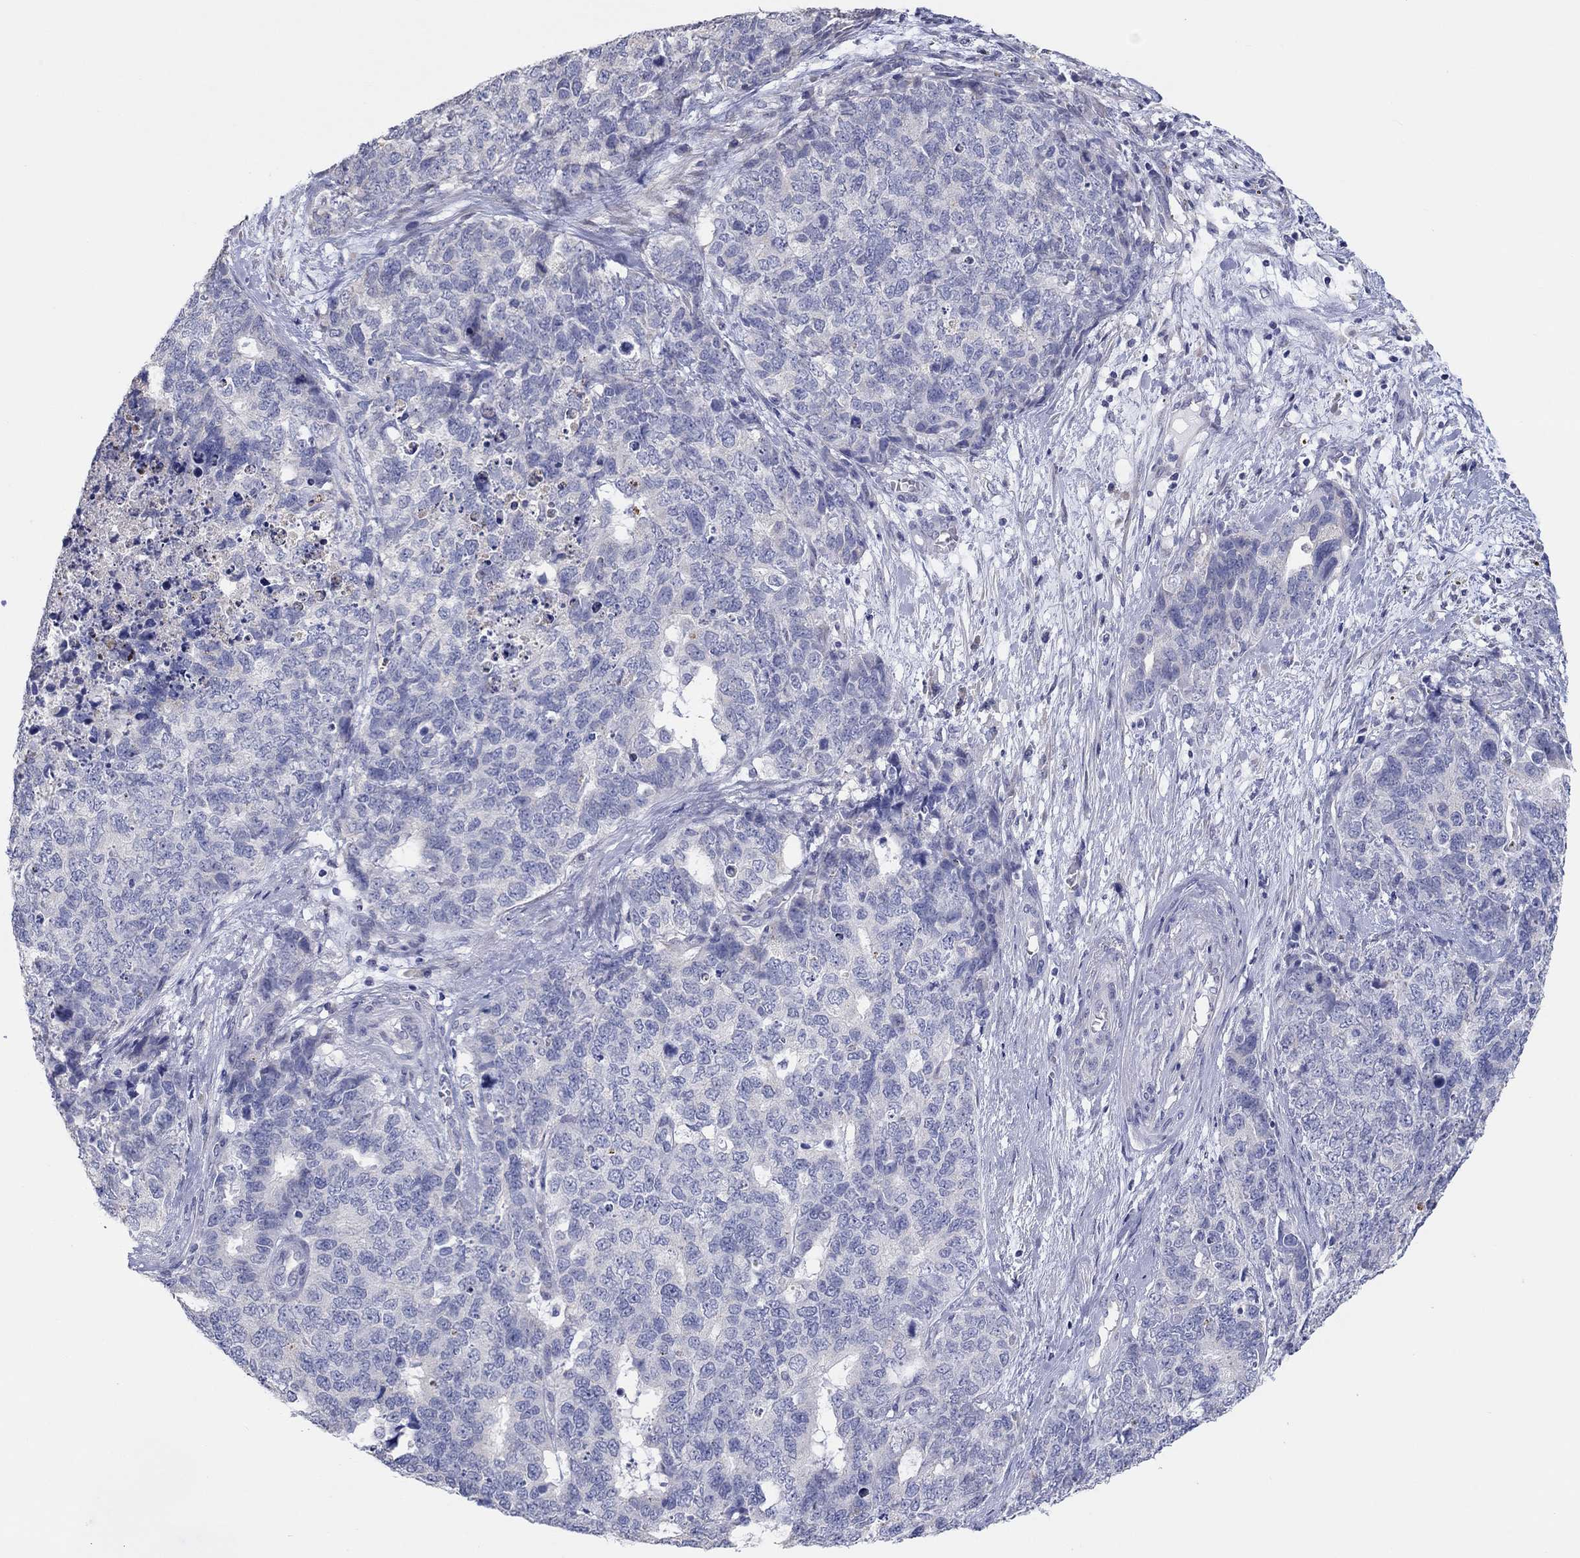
{"staining": {"intensity": "negative", "quantity": "none", "location": "none"}, "tissue": "cervical cancer", "cell_type": "Tumor cells", "image_type": "cancer", "snomed": [{"axis": "morphology", "description": "Squamous cell carcinoma, NOS"}, {"axis": "topography", "description": "Cervix"}], "caption": "Immunohistochemistry histopathology image of neoplastic tissue: human cervical squamous cell carcinoma stained with DAB demonstrates no significant protein positivity in tumor cells.", "gene": "LRRC4C", "patient": {"sex": "female", "age": 63}}